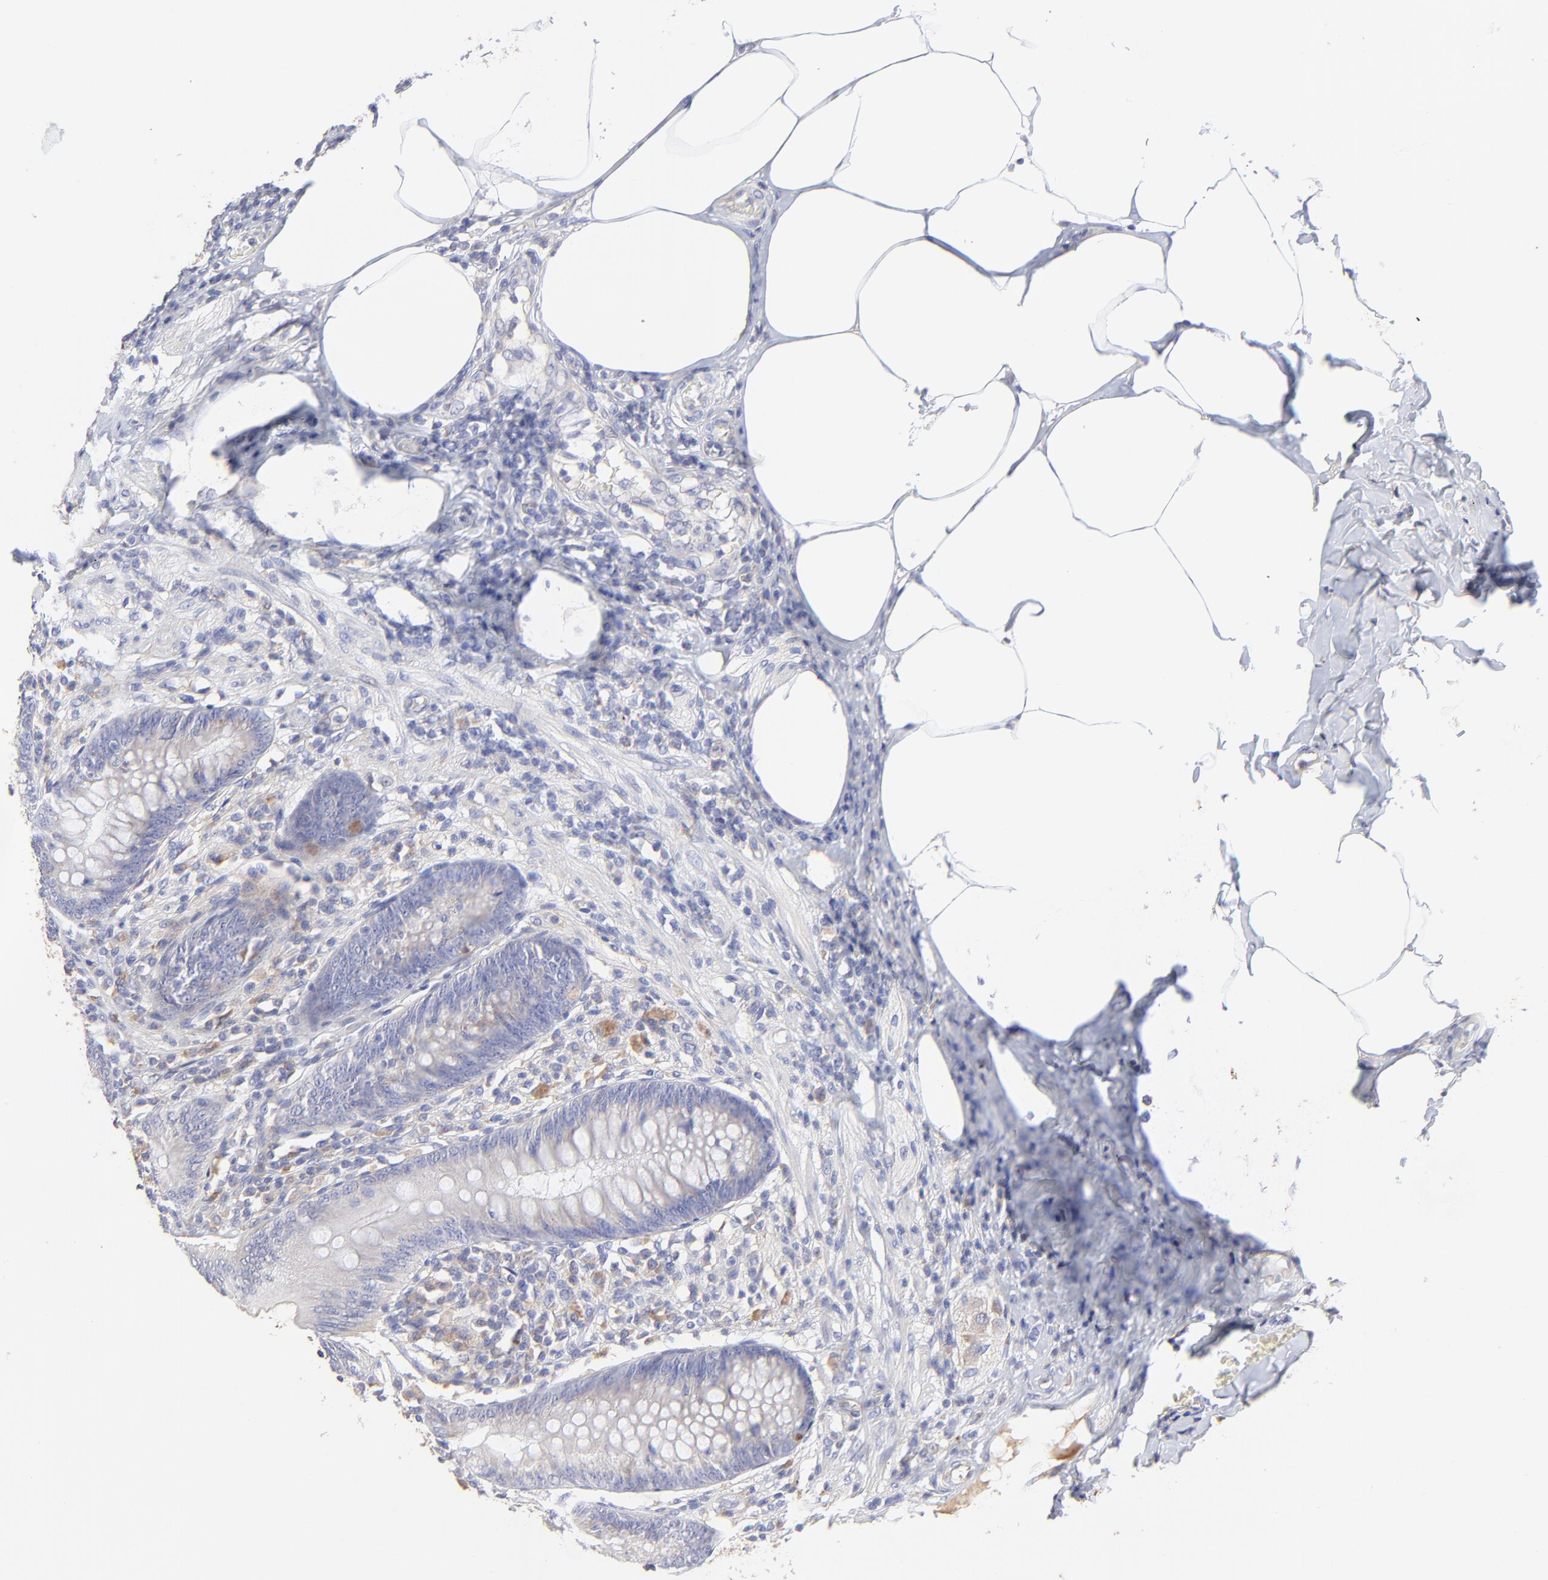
{"staining": {"intensity": "weak", "quantity": ">75%", "location": "cytoplasmic/membranous"}, "tissue": "appendix", "cell_type": "Glandular cells", "image_type": "normal", "snomed": [{"axis": "morphology", "description": "Normal tissue, NOS"}, {"axis": "morphology", "description": "Inflammation, NOS"}, {"axis": "topography", "description": "Appendix"}], "caption": "An immunohistochemistry (IHC) histopathology image of normal tissue is shown. Protein staining in brown labels weak cytoplasmic/membranous positivity in appendix within glandular cells. (DAB (3,3'-diaminobenzidine) IHC, brown staining for protein, blue staining for nuclei).", "gene": "LHFPL1", "patient": {"sex": "male", "age": 46}}